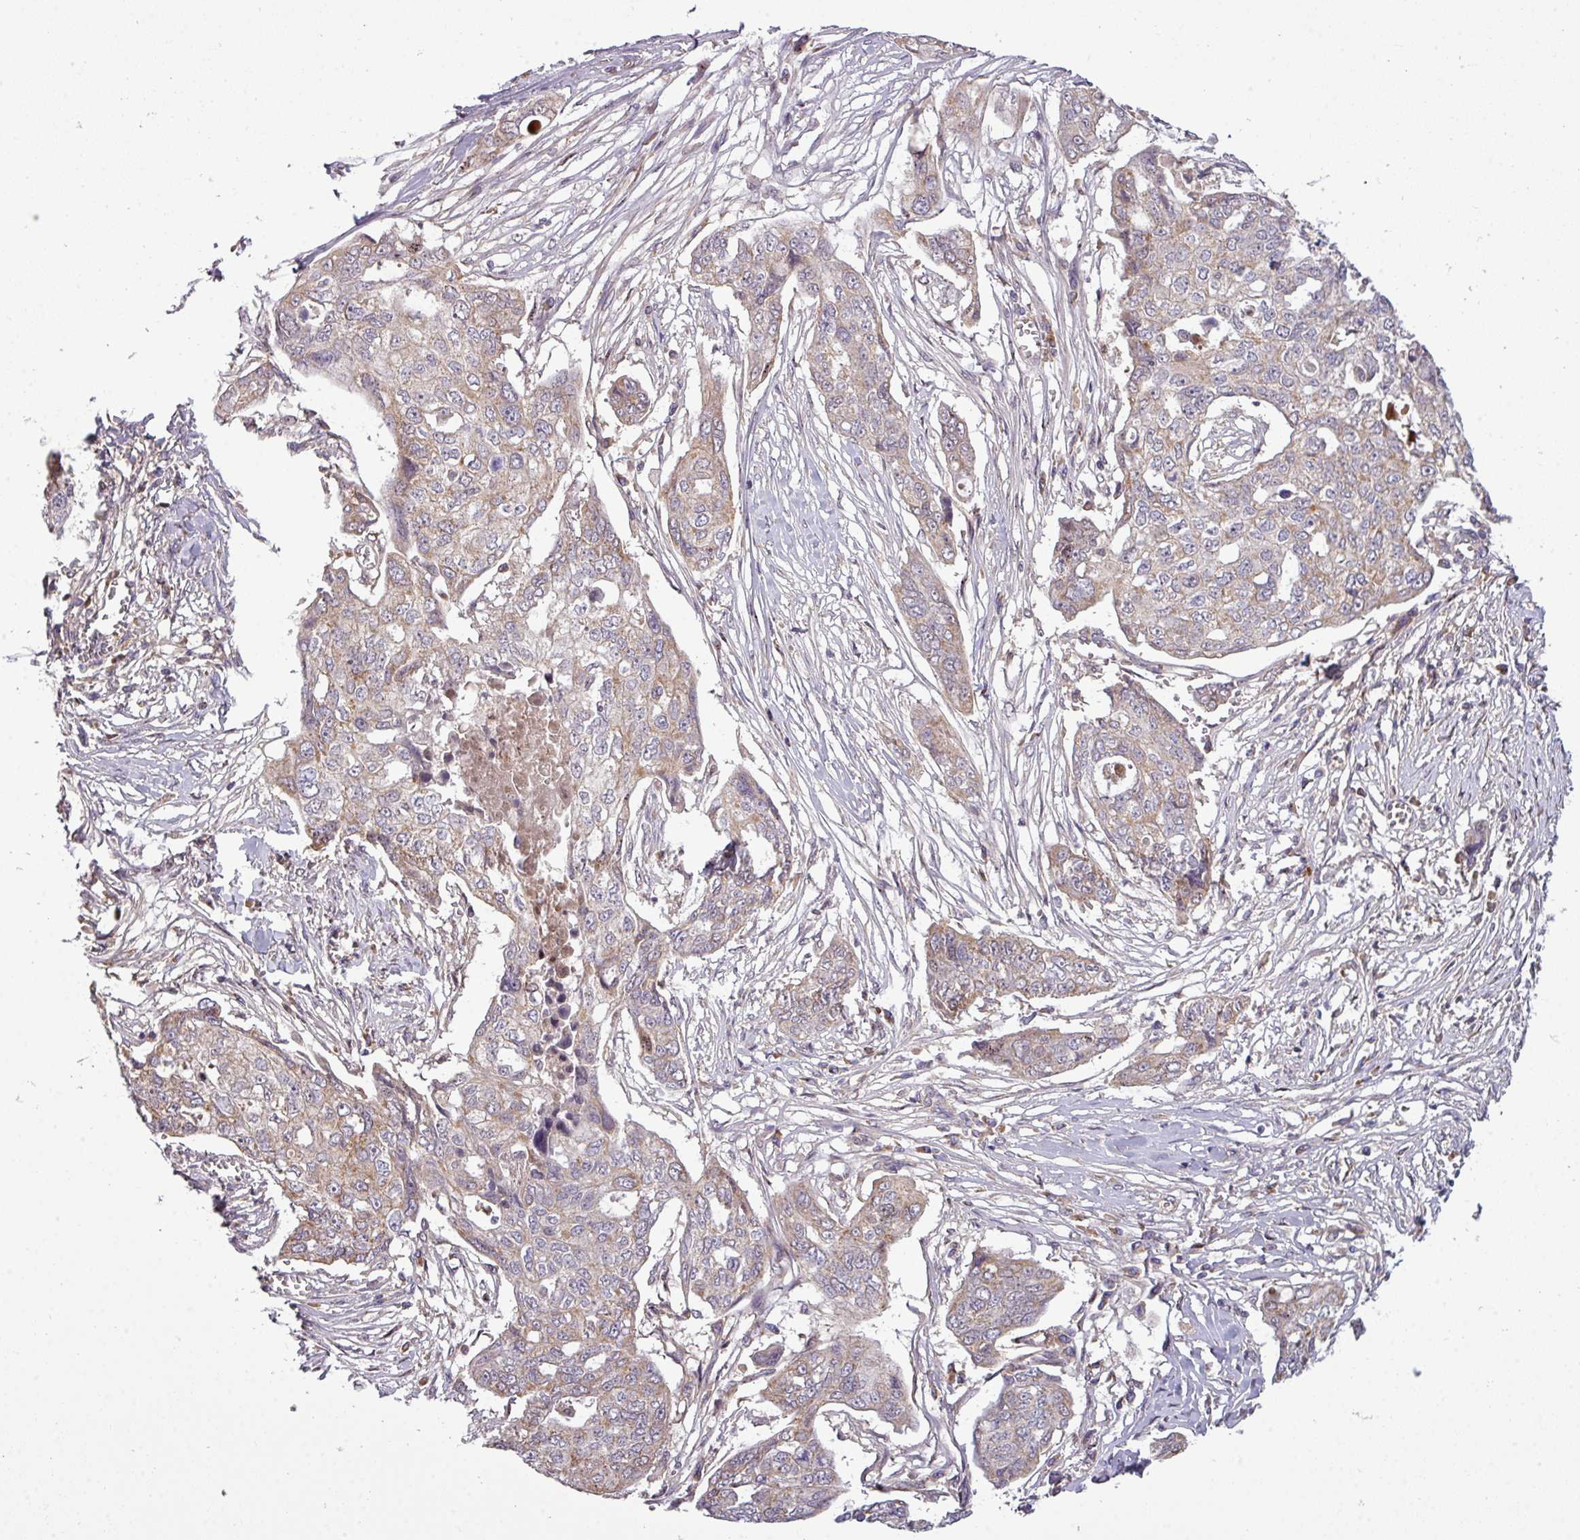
{"staining": {"intensity": "weak", "quantity": "25%-75%", "location": "cytoplasmic/membranous"}, "tissue": "ovarian cancer", "cell_type": "Tumor cells", "image_type": "cancer", "snomed": [{"axis": "morphology", "description": "Carcinoma, endometroid"}, {"axis": "topography", "description": "Ovary"}], "caption": "Protein analysis of ovarian endometroid carcinoma tissue displays weak cytoplasmic/membranous staining in about 25%-75% of tumor cells.", "gene": "PAPLN", "patient": {"sex": "female", "age": 70}}